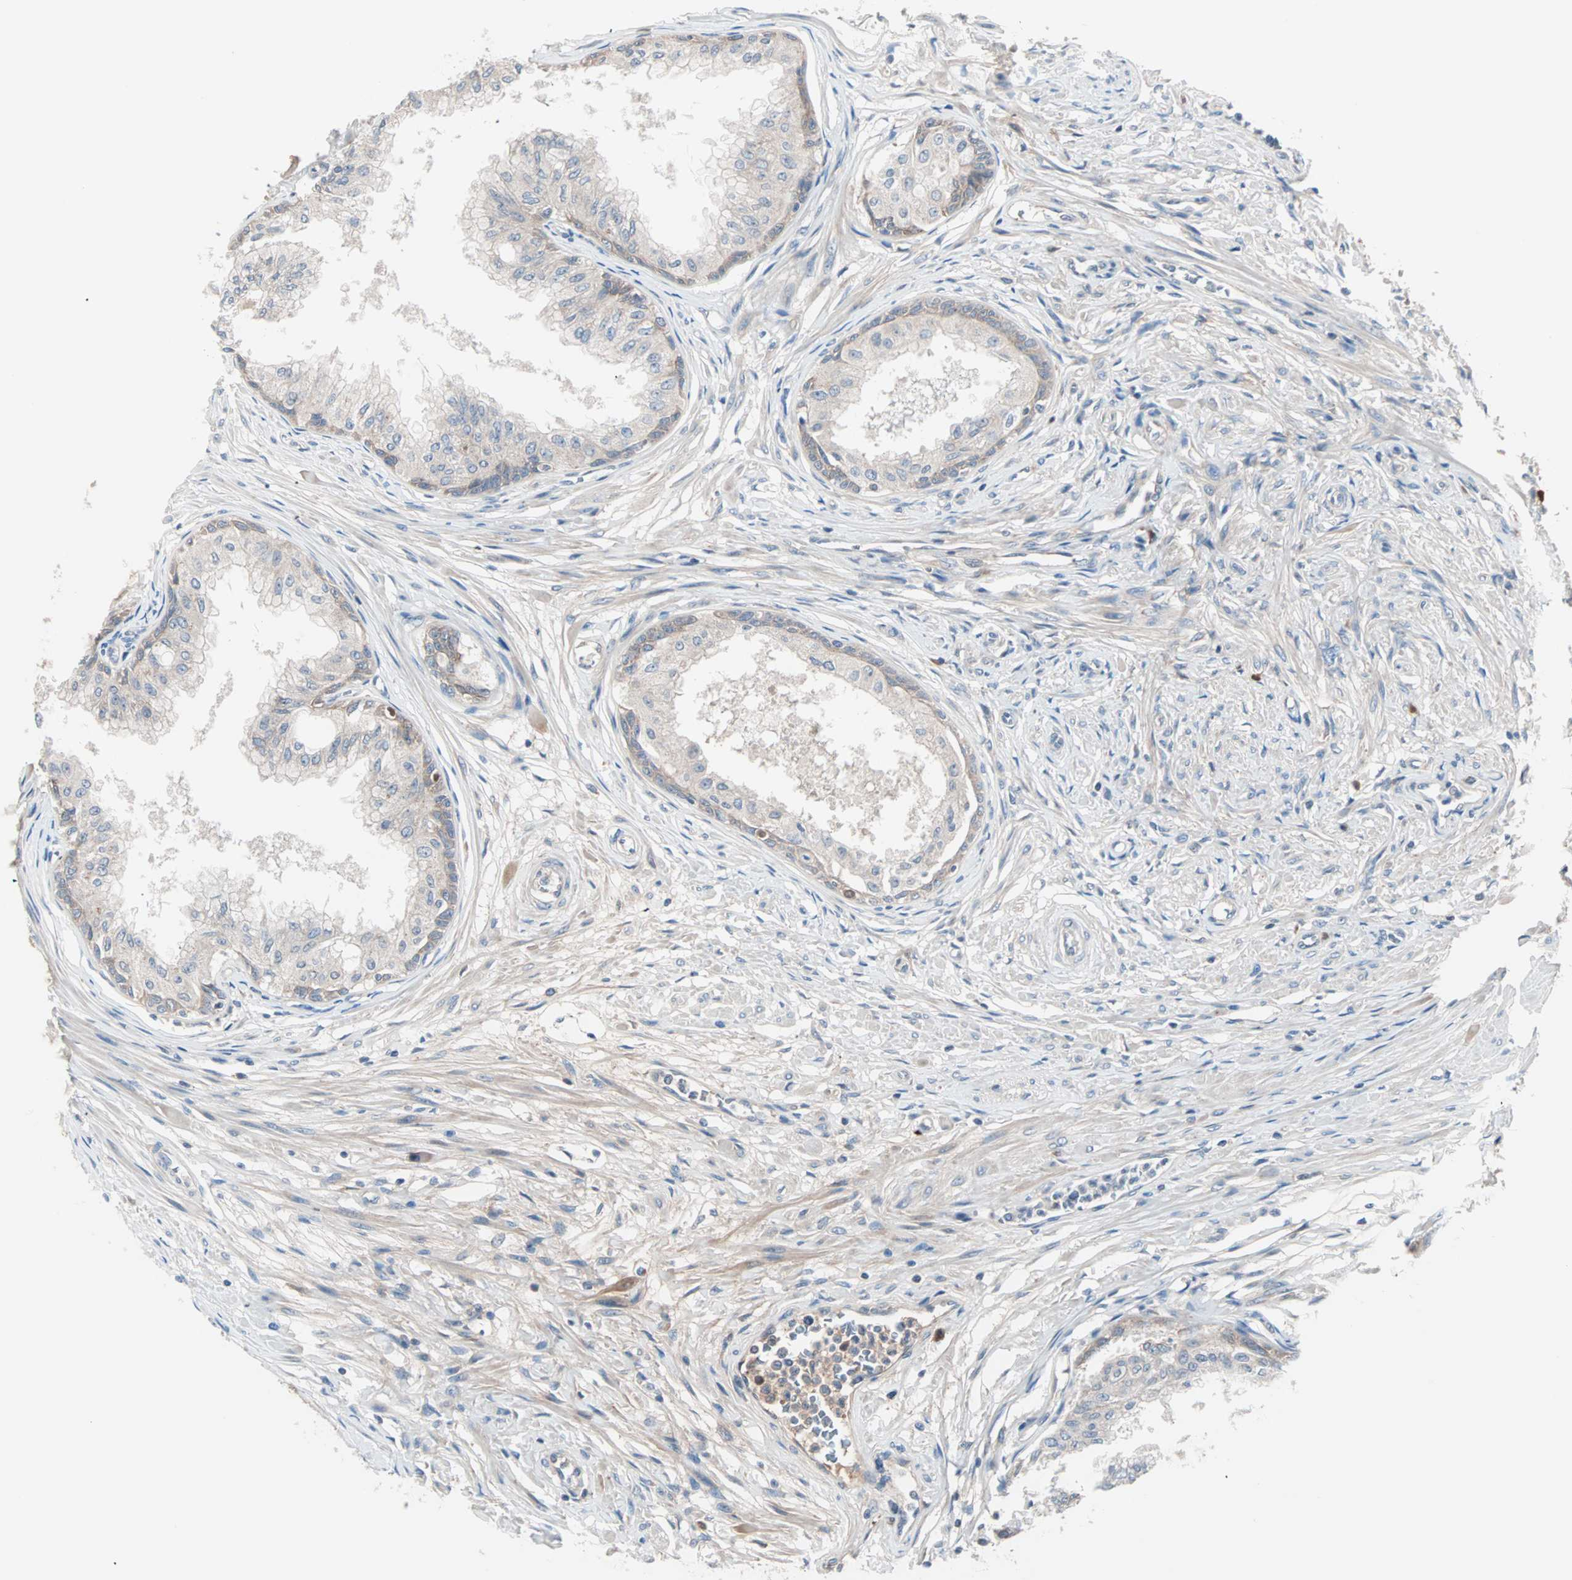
{"staining": {"intensity": "weak", "quantity": ">75%", "location": "cytoplasmic/membranous"}, "tissue": "prostate", "cell_type": "Glandular cells", "image_type": "normal", "snomed": [{"axis": "morphology", "description": "Normal tissue, NOS"}, {"axis": "topography", "description": "Prostate"}, {"axis": "topography", "description": "Seminal veicle"}], "caption": "IHC (DAB) staining of normal prostate exhibits weak cytoplasmic/membranous protein staining in about >75% of glandular cells. Nuclei are stained in blue.", "gene": "CAD", "patient": {"sex": "male", "age": 60}}